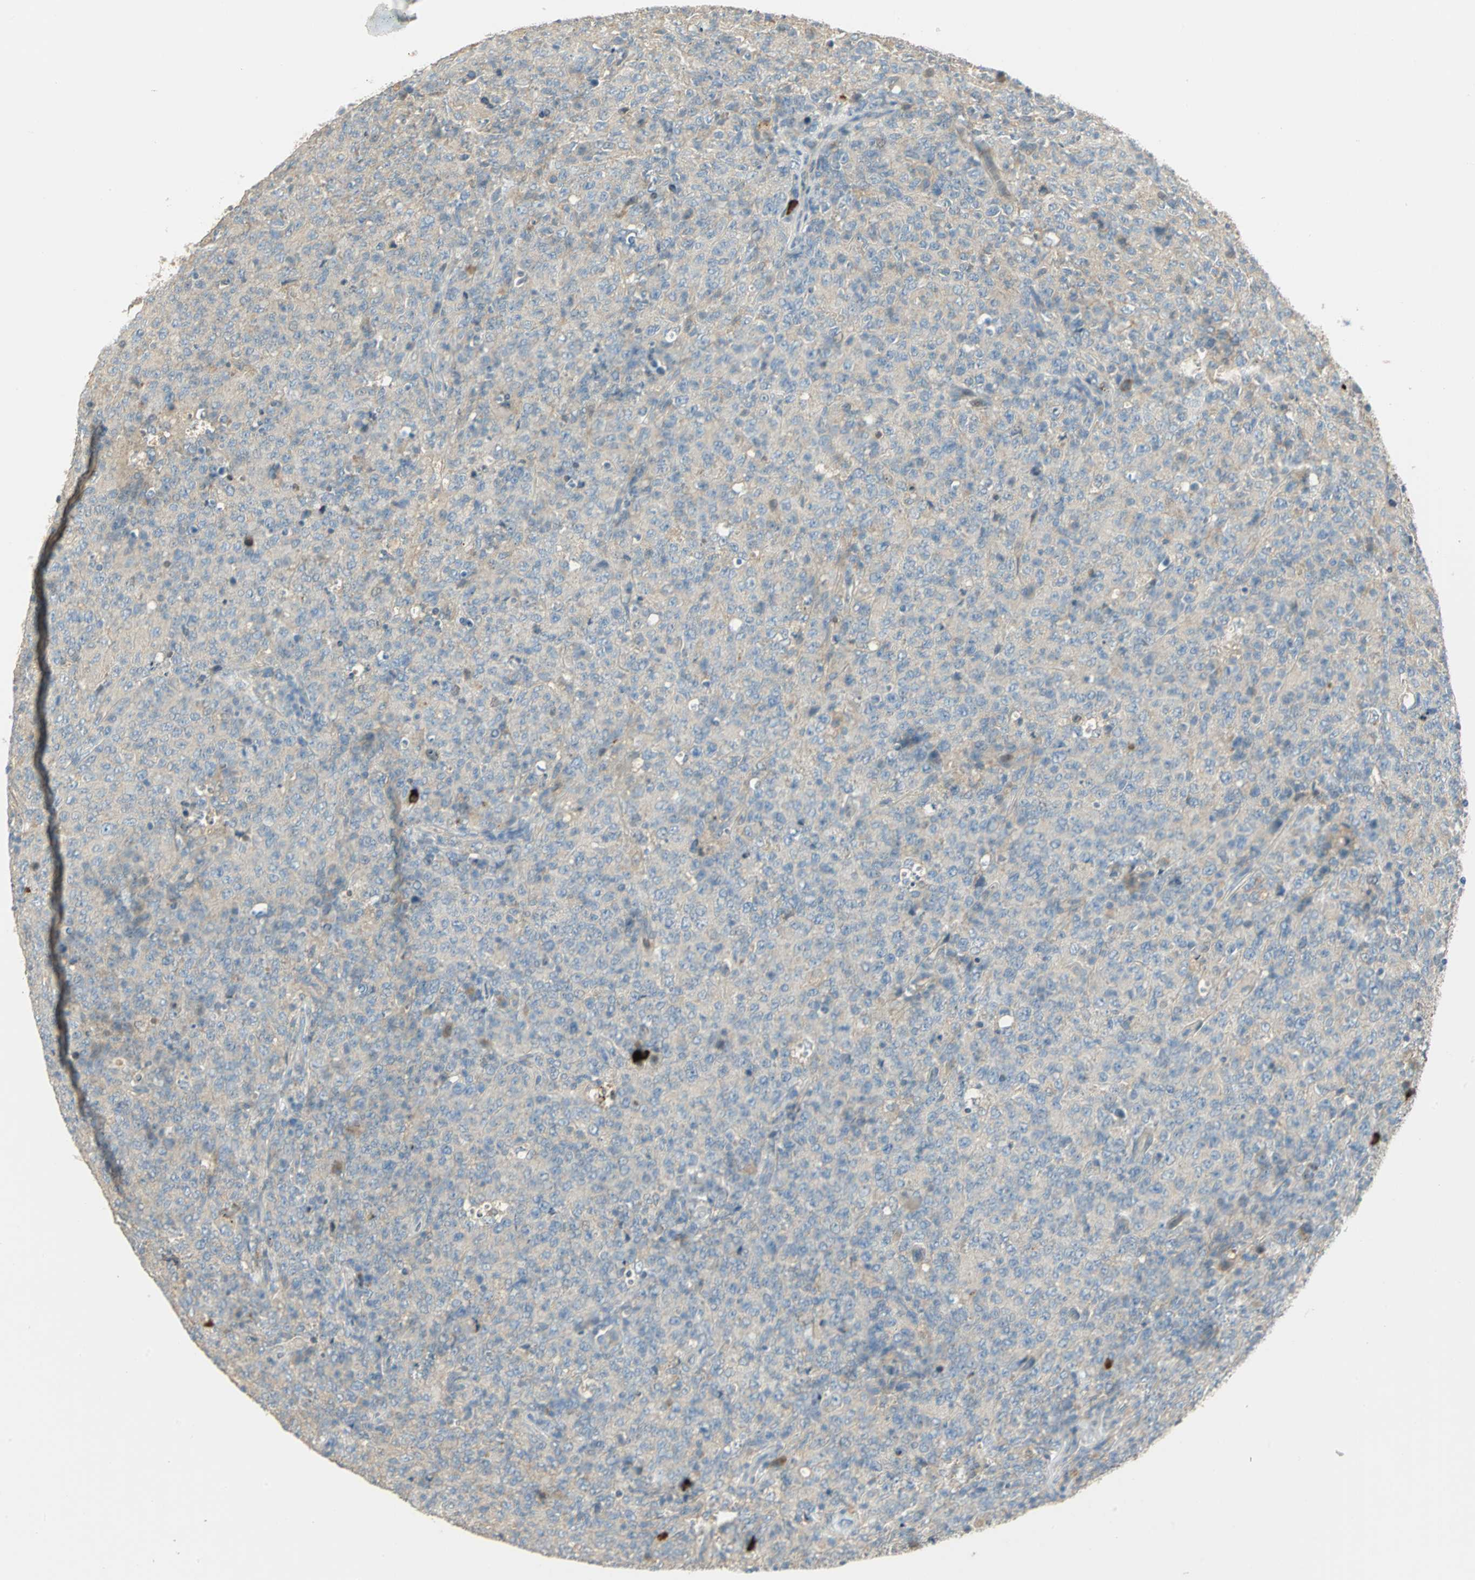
{"staining": {"intensity": "negative", "quantity": "none", "location": "none"}, "tissue": "lymphoma", "cell_type": "Tumor cells", "image_type": "cancer", "snomed": [{"axis": "morphology", "description": "Malignant lymphoma, non-Hodgkin's type, High grade"}, {"axis": "topography", "description": "Tonsil"}], "caption": "This image is of lymphoma stained with immunohistochemistry to label a protein in brown with the nuclei are counter-stained blue. There is no positivity in tumor cells.", "gene": "PROC", "patient": {"sex": "female", "age": 36}}